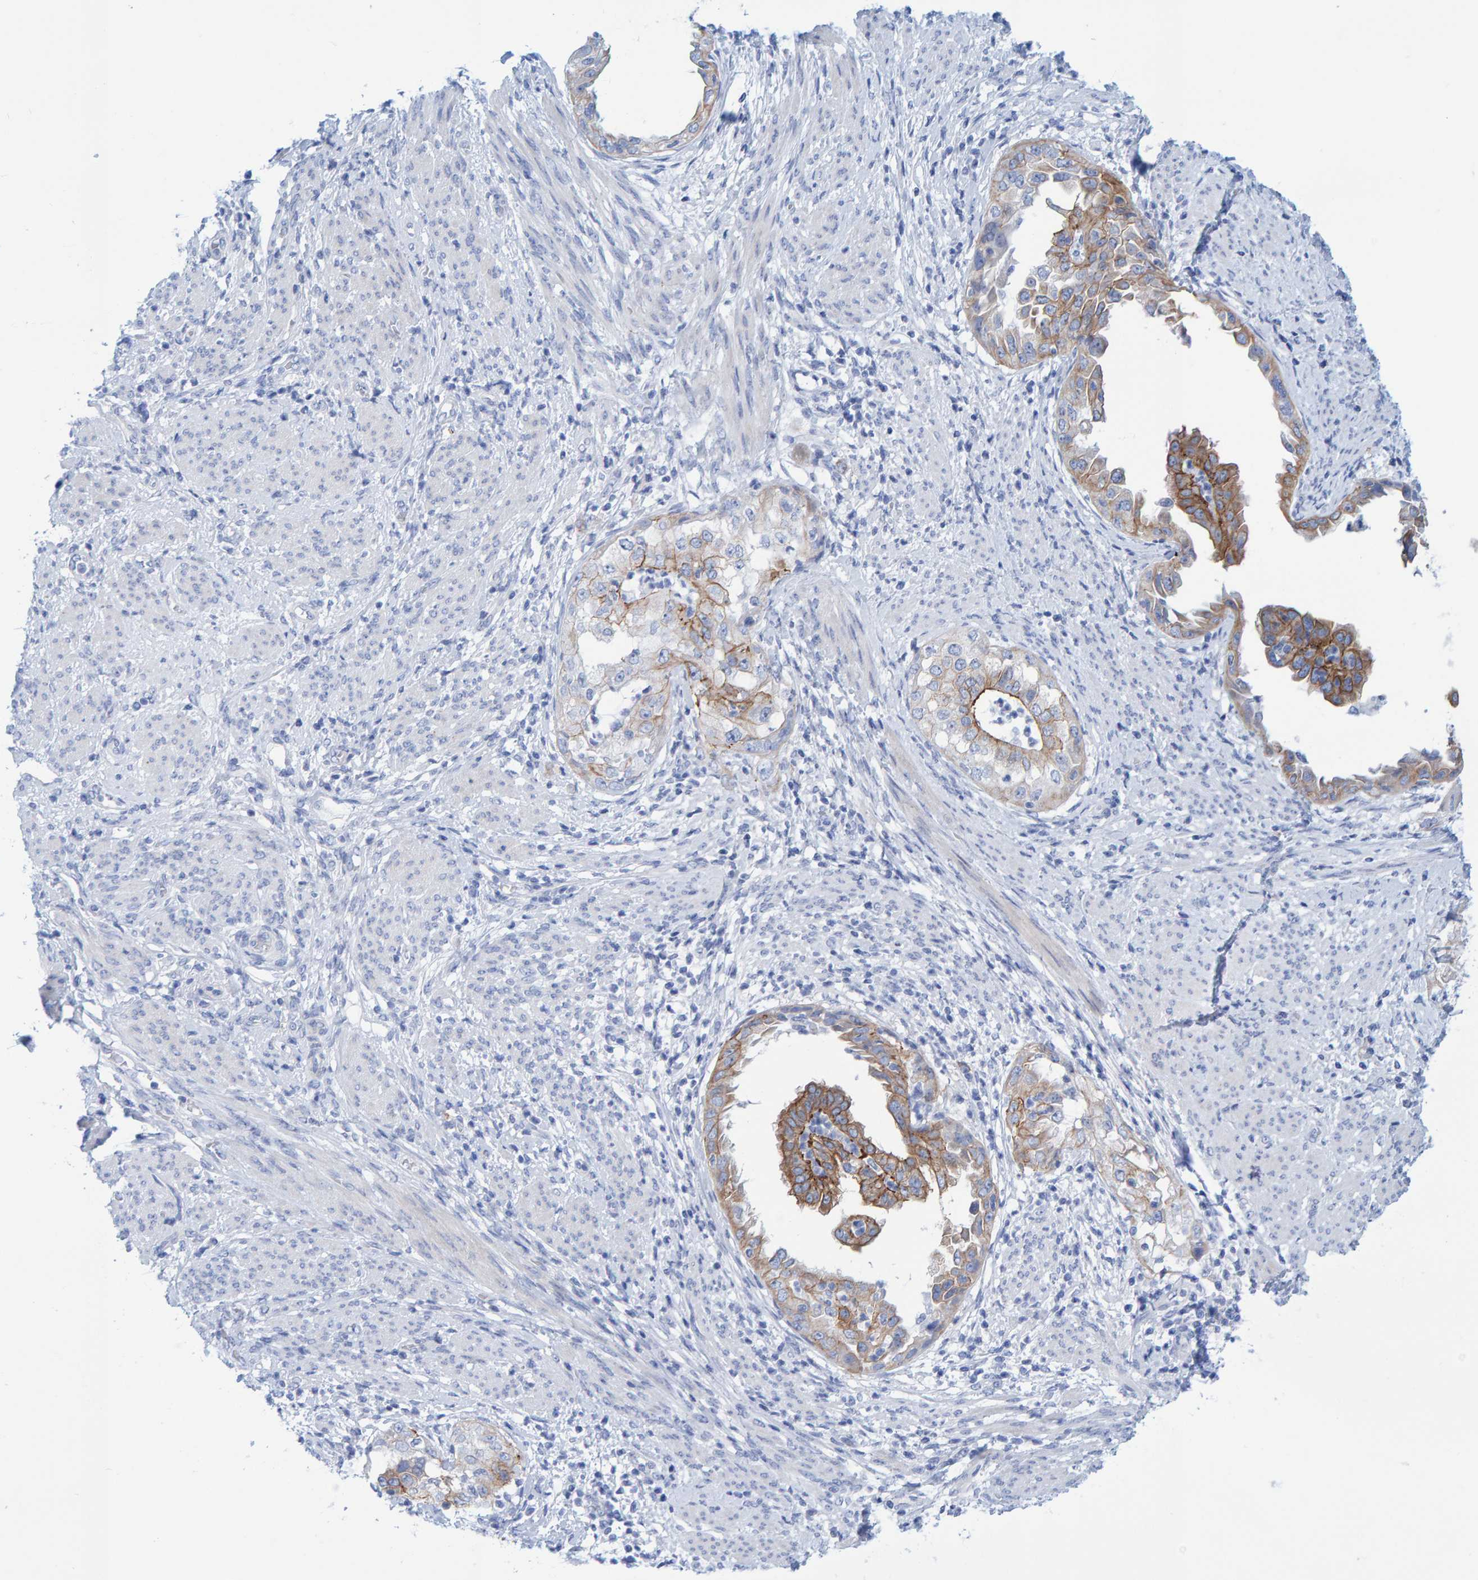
{"staining": {"intensity": "moderate", "quantity": "25%-75%", "location": "cytoplasmic/membranous"}, "tissue": "endometrial cancer", "cell_type": "Tumor cells", "image_type": "cancer", "snomed": [{"axis": "morphology", "description": "Adenocarcinoma, NOS"}, {"axis": "topography", "description": "Endometrium"}], "caption": "Protein expression analysis of human adenocarcinoma (endometrial) reveals moderate cytoplasmic/membranous staining in about 25%-75% of tumor cells.", "gene": "JAKMIP3", "patient": {"sex": "female", "age": 85}}